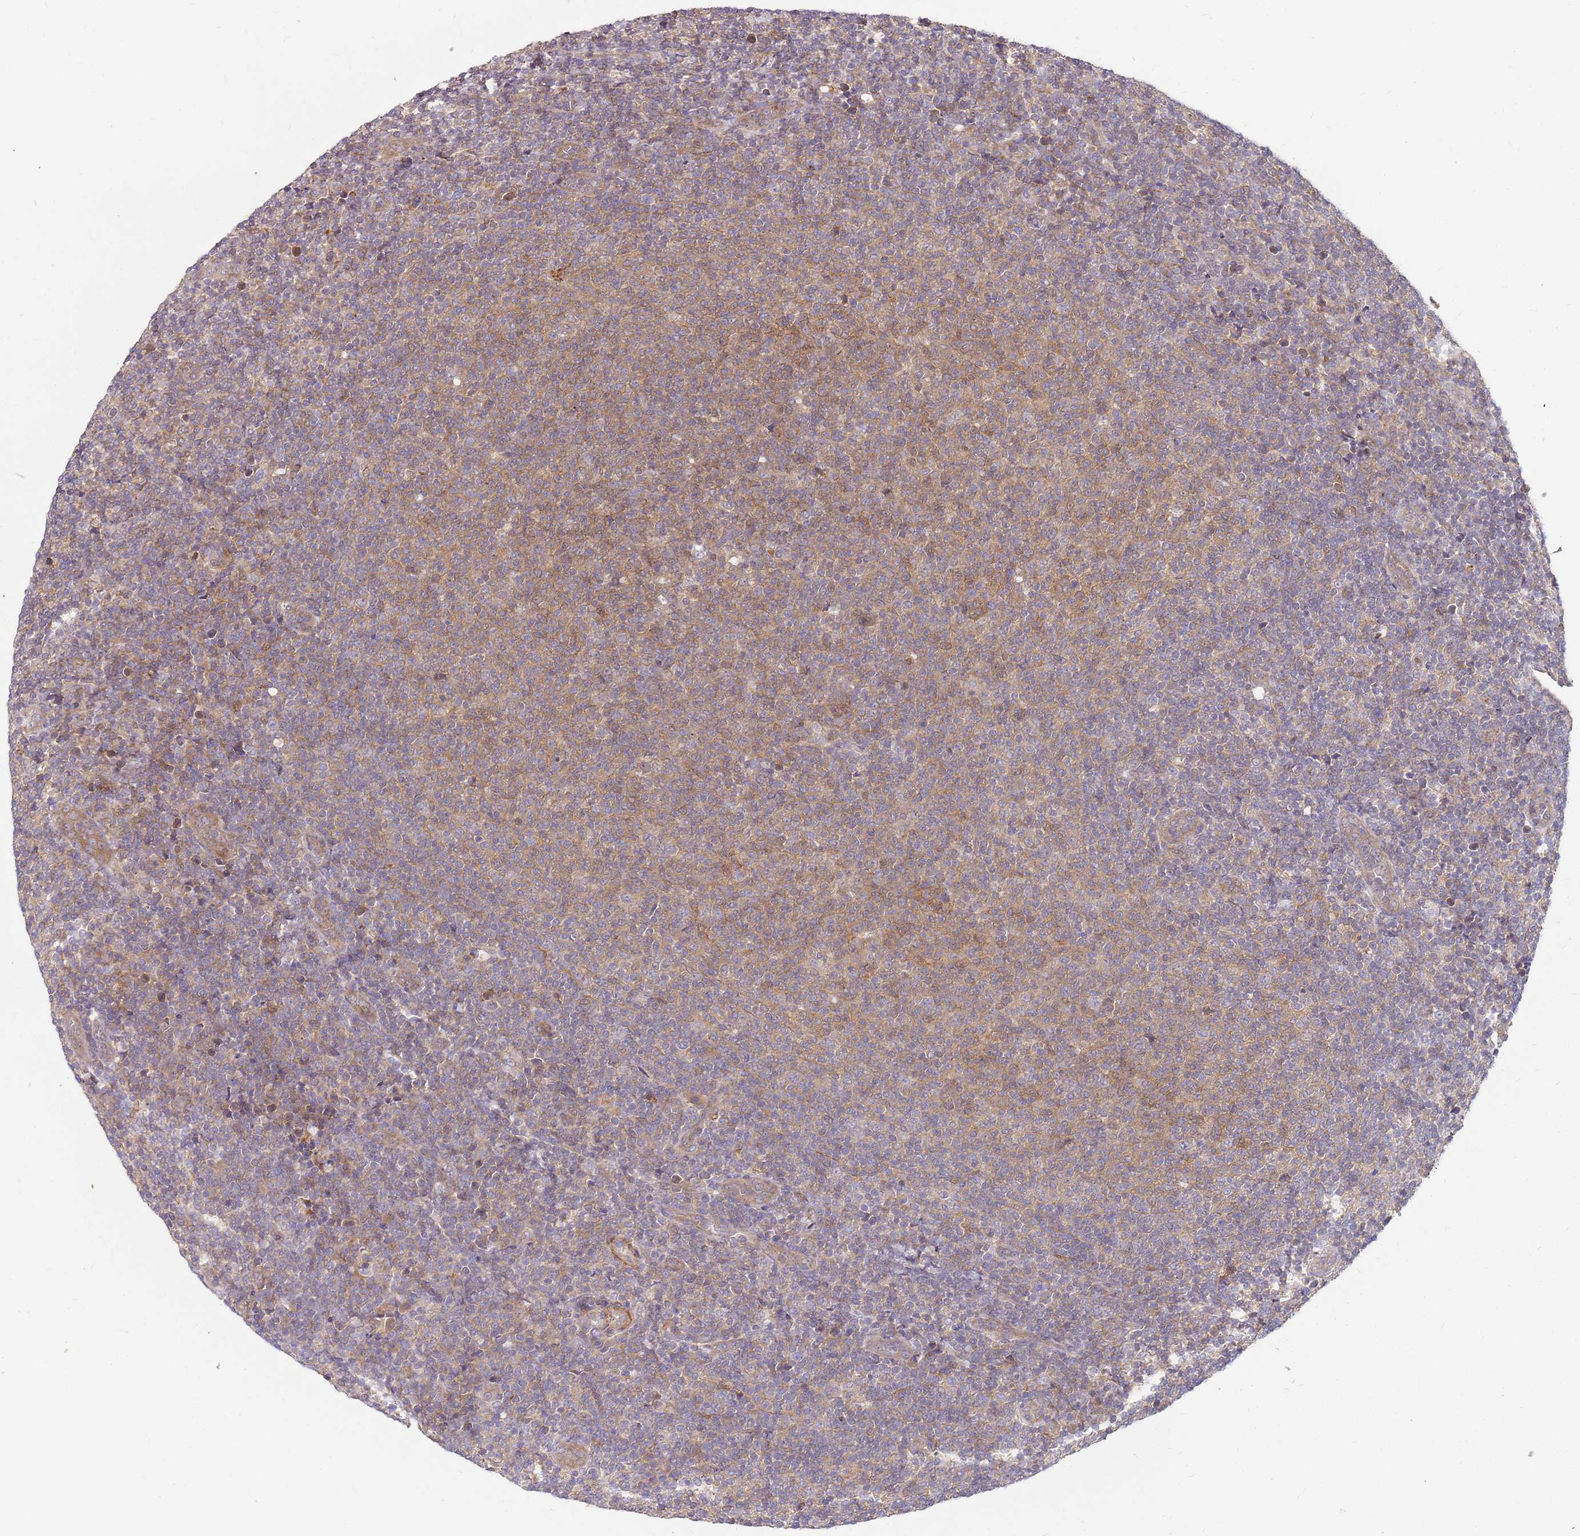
{"staining": {"intensity": "weak", "quantity": "<25%", "location": "cytoplasmic/membranous"}, "tissue": "lymphoma", "cell_type": "Tumor cells", "image_type": "cancer", "snomed": [{"axis": "morphology", "description": "Malignant lymphoma, non-Hodgkin's type, Low grade"}, {"axis": "topography", "description": "Lymph node"}], "caption": "Immunohistochemistry (IHC) photomicrograph of neoplastic tissue: malignant lymphoma, non-Hodgkin's type (low-grade) stained with DAB reveals no significant protein positivity in tumor cells.", "gene": "MVD", "patient": {"sex": "male", "age": 66}}